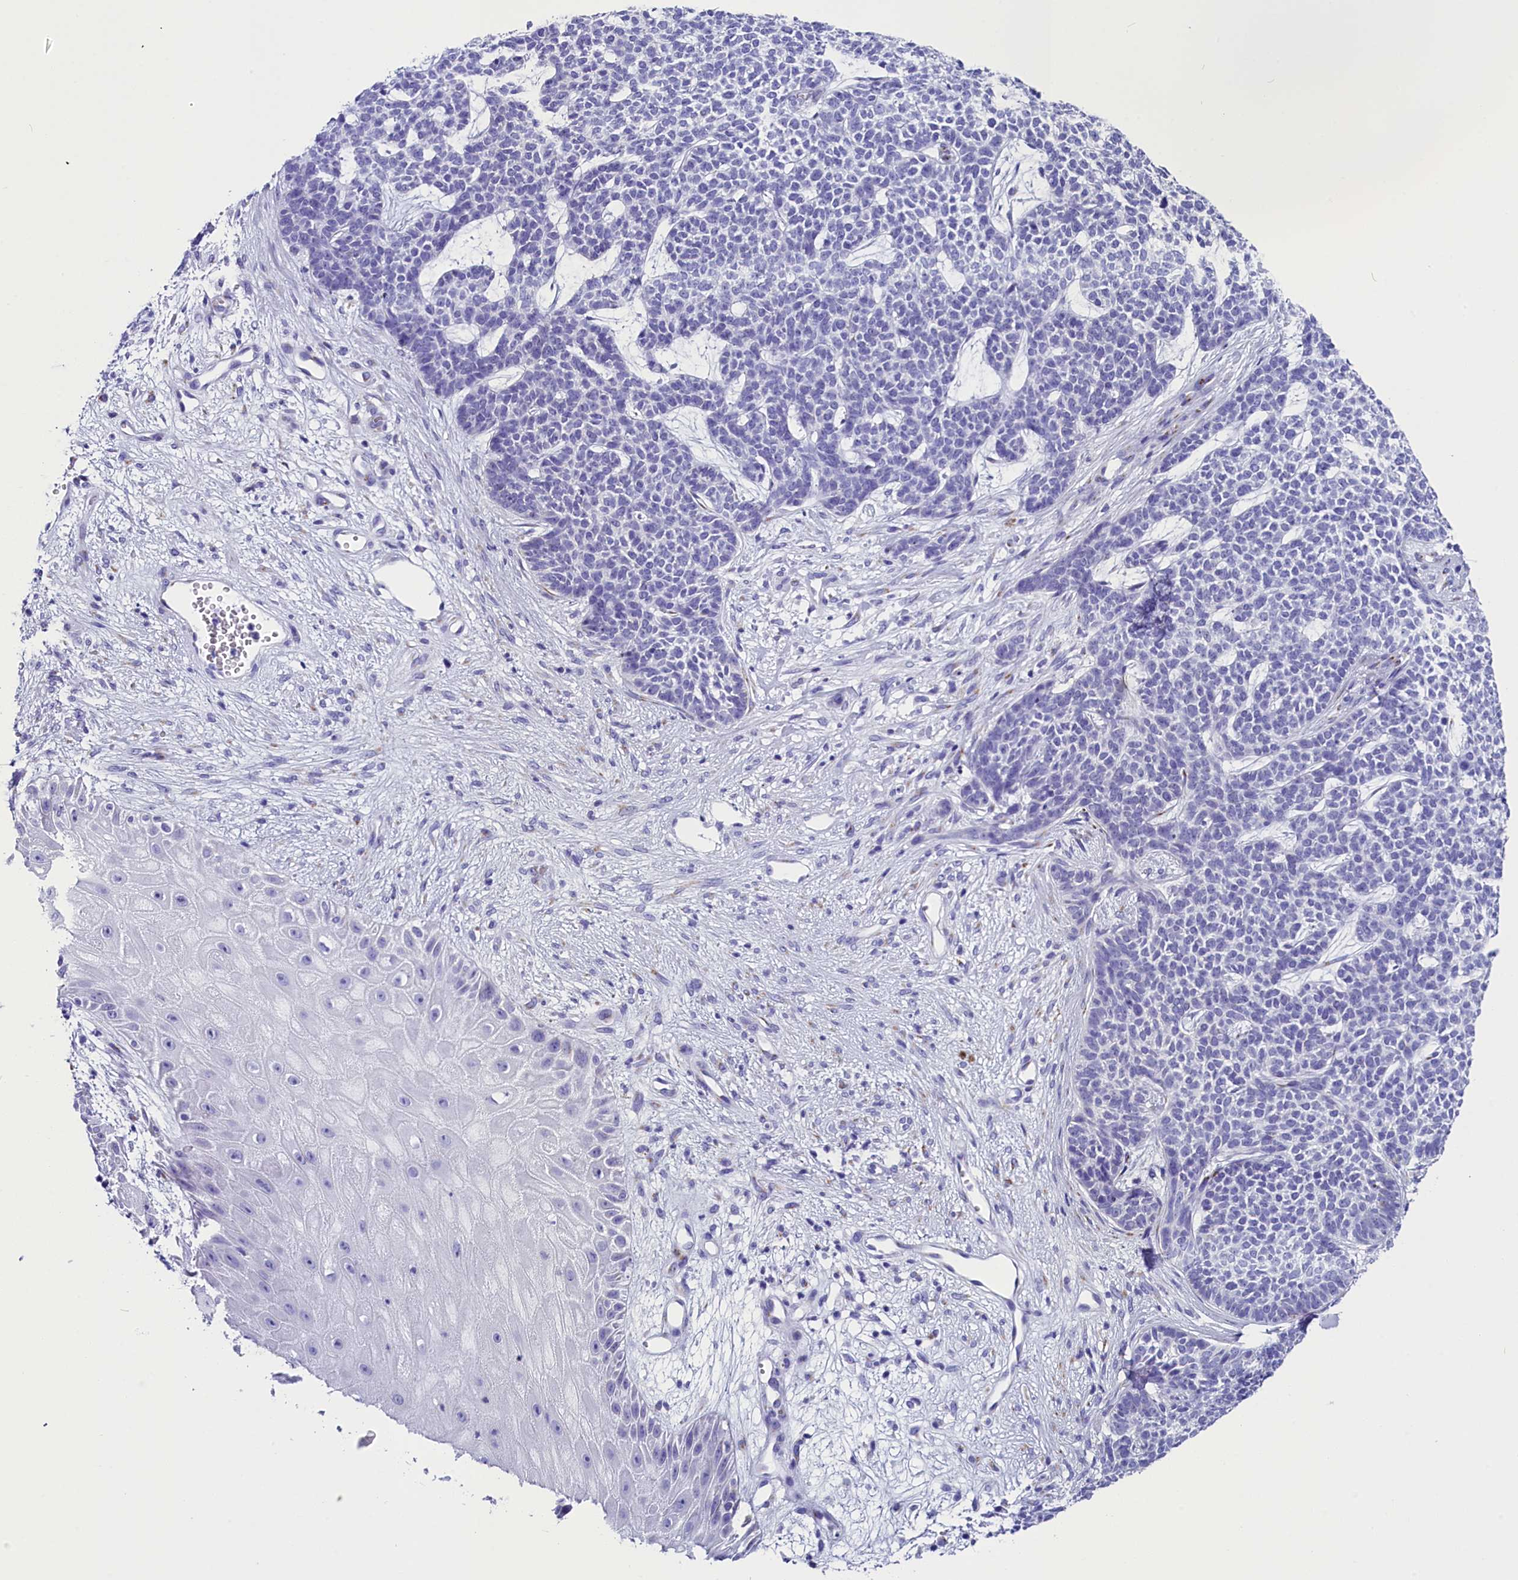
{"staining": {"intensity": "negative", "quantity": "none", "location": "none"}, "tissue": "skin cancer", "cell_type": "Tumor cells", "image_type": "cancer", "snomed": [{"axis": "morphology", "description": "Basal cell carcinoma"}, {"axis": "topography", "description": "Skin"}], "caption": "Immunohistochemistry micrograph of neoplastic tissue: human skin cancer (basal cell carcinoma) stained with DAB exhibits no significant protein positivity in tumor cells.", "gene": "AP3B2", "patient": {"sex": "female", "age": 84}}